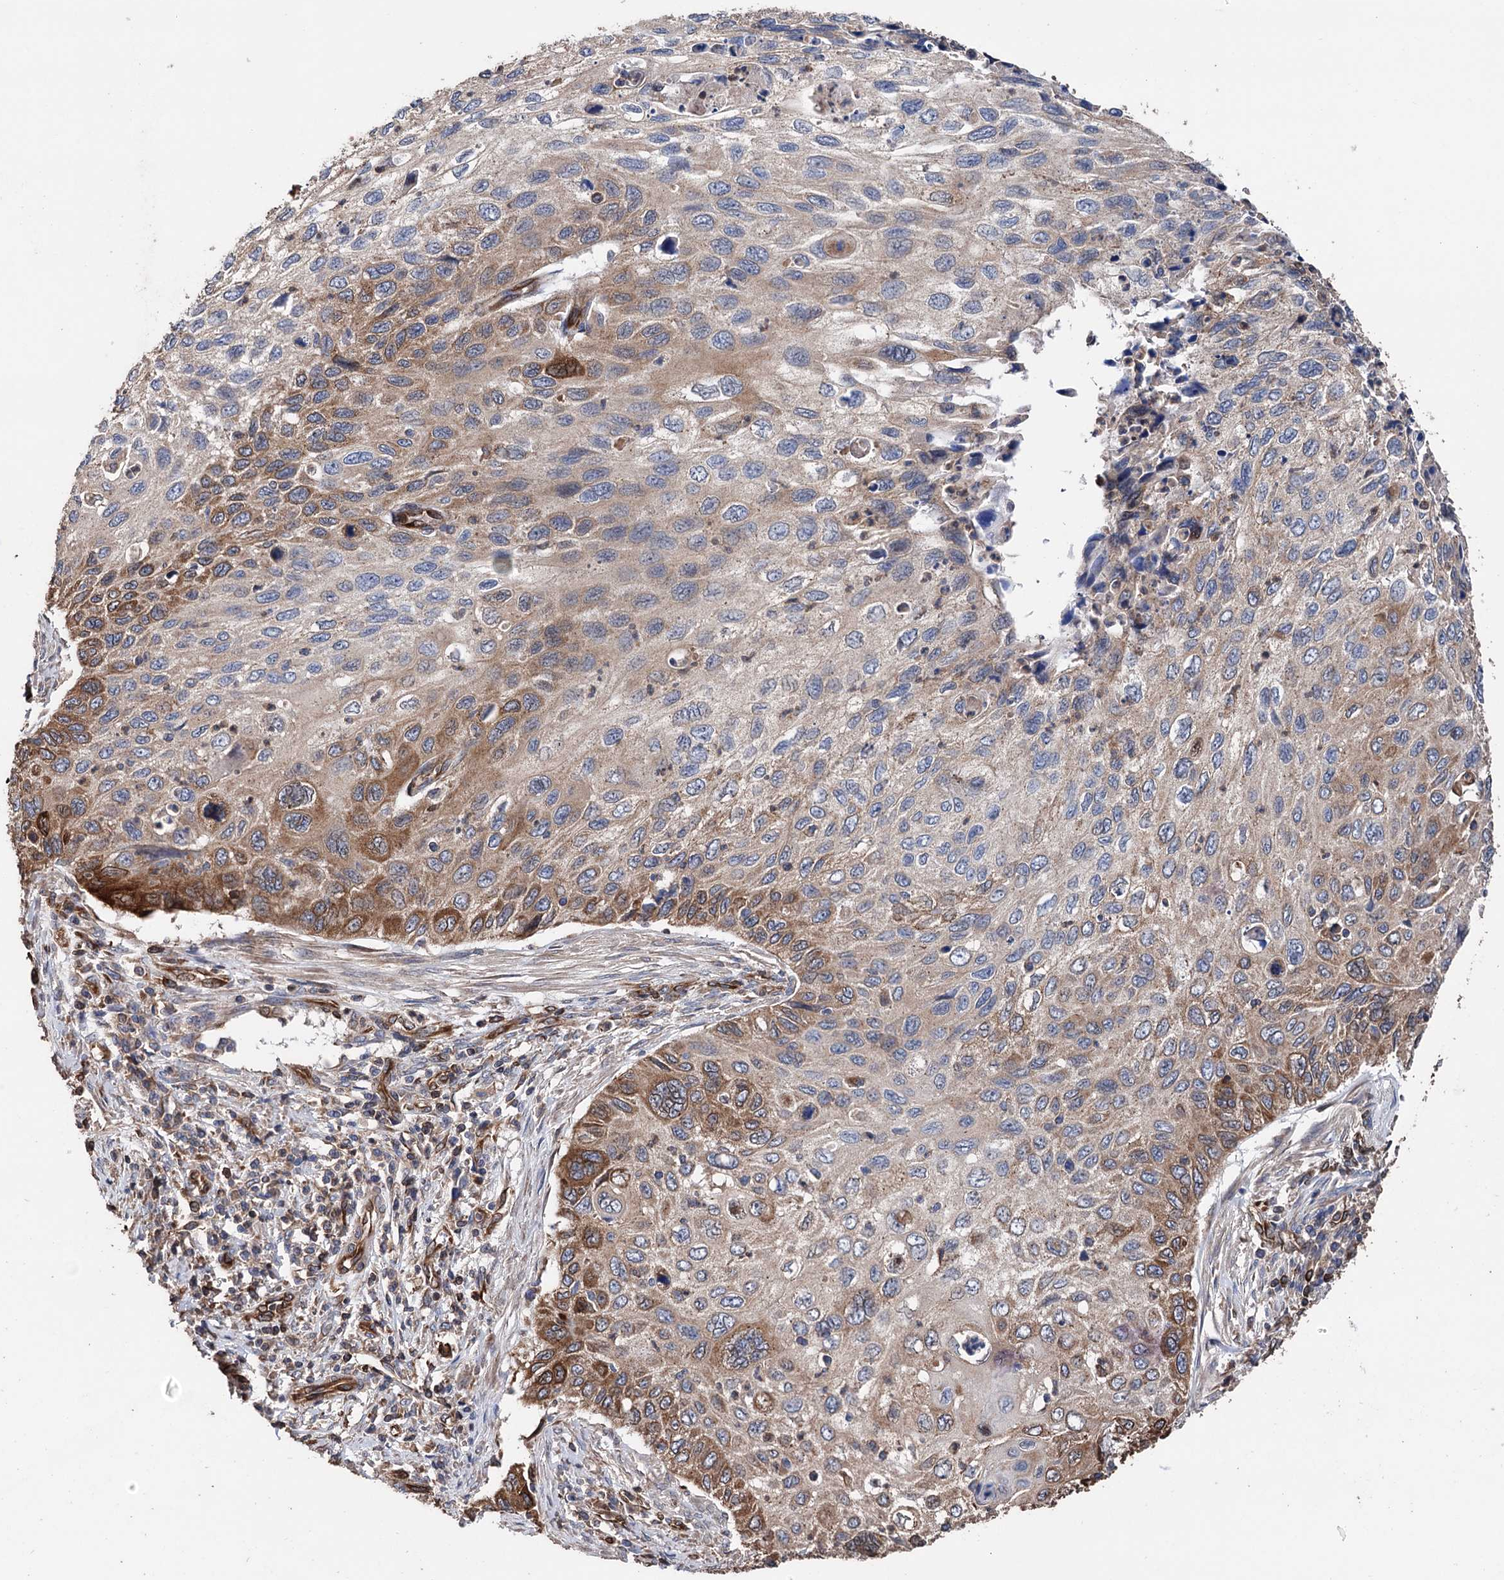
{"staining": {"intensity": "moderate", "quantity": "<25%", "location": "cytoplasmic/membranous"}, "tissue": "cervical cancer", "cell_type": "Tumor cells", "image_type": "cancer", "snomed": [{"axis": "morphology", "description": "Squamous cell carcinoma, NOS"}, {"axis": "topography", "description": "Cervix"}], "caption": "Human cervical squamous cell carcinoma stained with a brown dye reveals moderate cytoplasmic/membranous positive positivity in about <25% of tumor cells.", "gene": "STING1", "patient": {"sex": "female", "age": 70}}